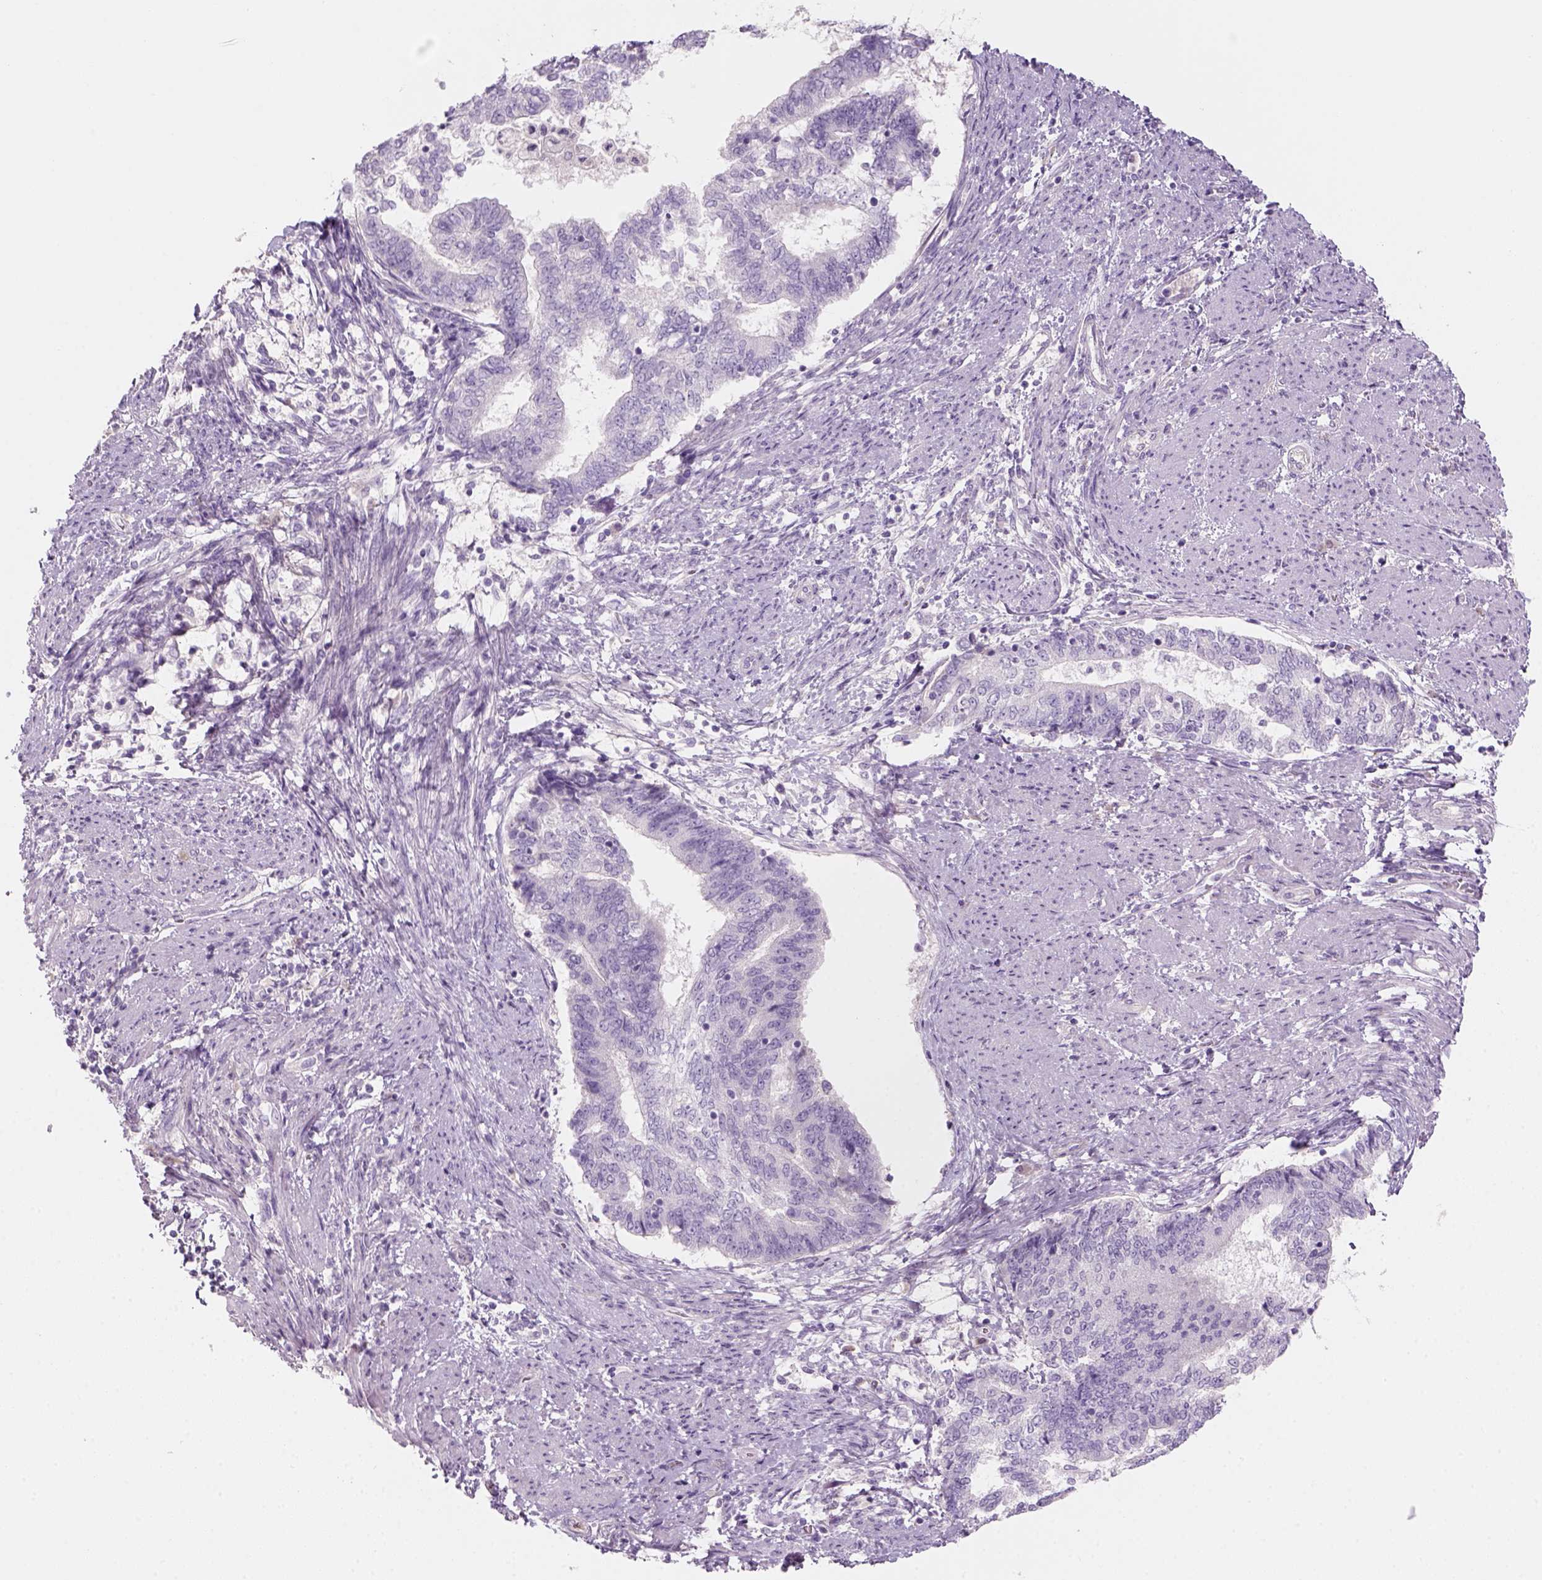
{"staining": {"intensity": "negative", "quantity": "none", "location": "none"}, "tissue": "endometrial cancer", "cell_type": "Tumor cells", "image_type": "cancer", "snomed": [{"axis": "morphology", "description": "Adenocarcinoma, NOS"}, {"axis": "topography", "description": "Endometrium"}], "caption": "Human endometrial cancer (adenocarcinoma) stained for a protein using immunohistochemistry displays no positivity in tumor cells.", "gene": "KRT25", "patient": {"sex": "female", "age": 65}}